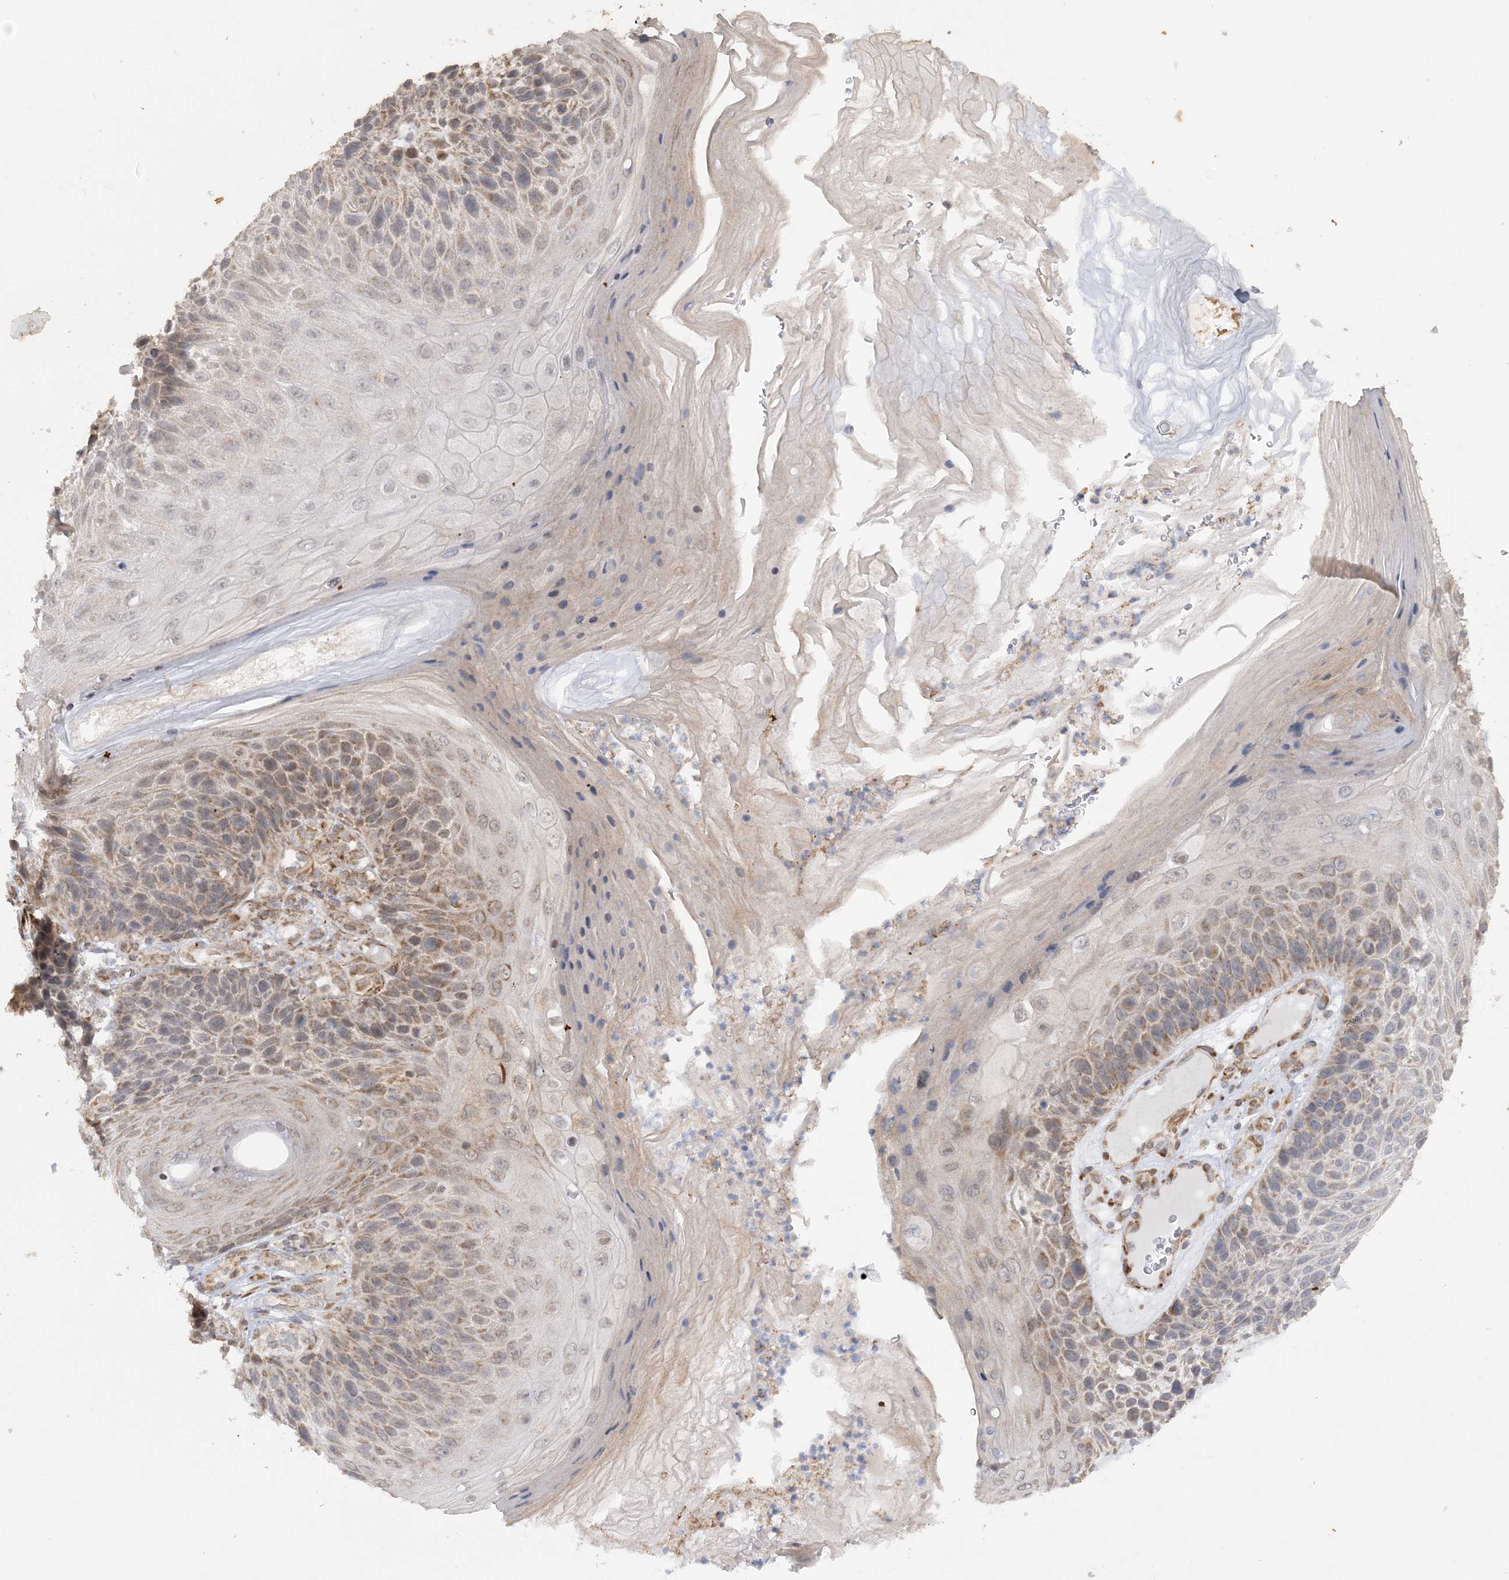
{"staining": {"intensity": "weak", "quantity": "25%-75%", "location": "cytoplasmic/membranous"}, "tissue": "skin cancer", "cell_type": "Tumor cells", "image_type": "cancer", "snomed": [{"axis": "morphology", "description": "Squamous cell carcinoma, NOS"}, {"axis": "topography", "description": "Skin"}], "caption": "IHC image of squamous cell carcinoma (skin) stained for a protein (brown), which demonstrates low levels of weak cytoplasmic/membranous expression in about 25%-75% of tumor cells.", "gene": "MRPL47", "patient": {"sex": "female", "age": 88}}